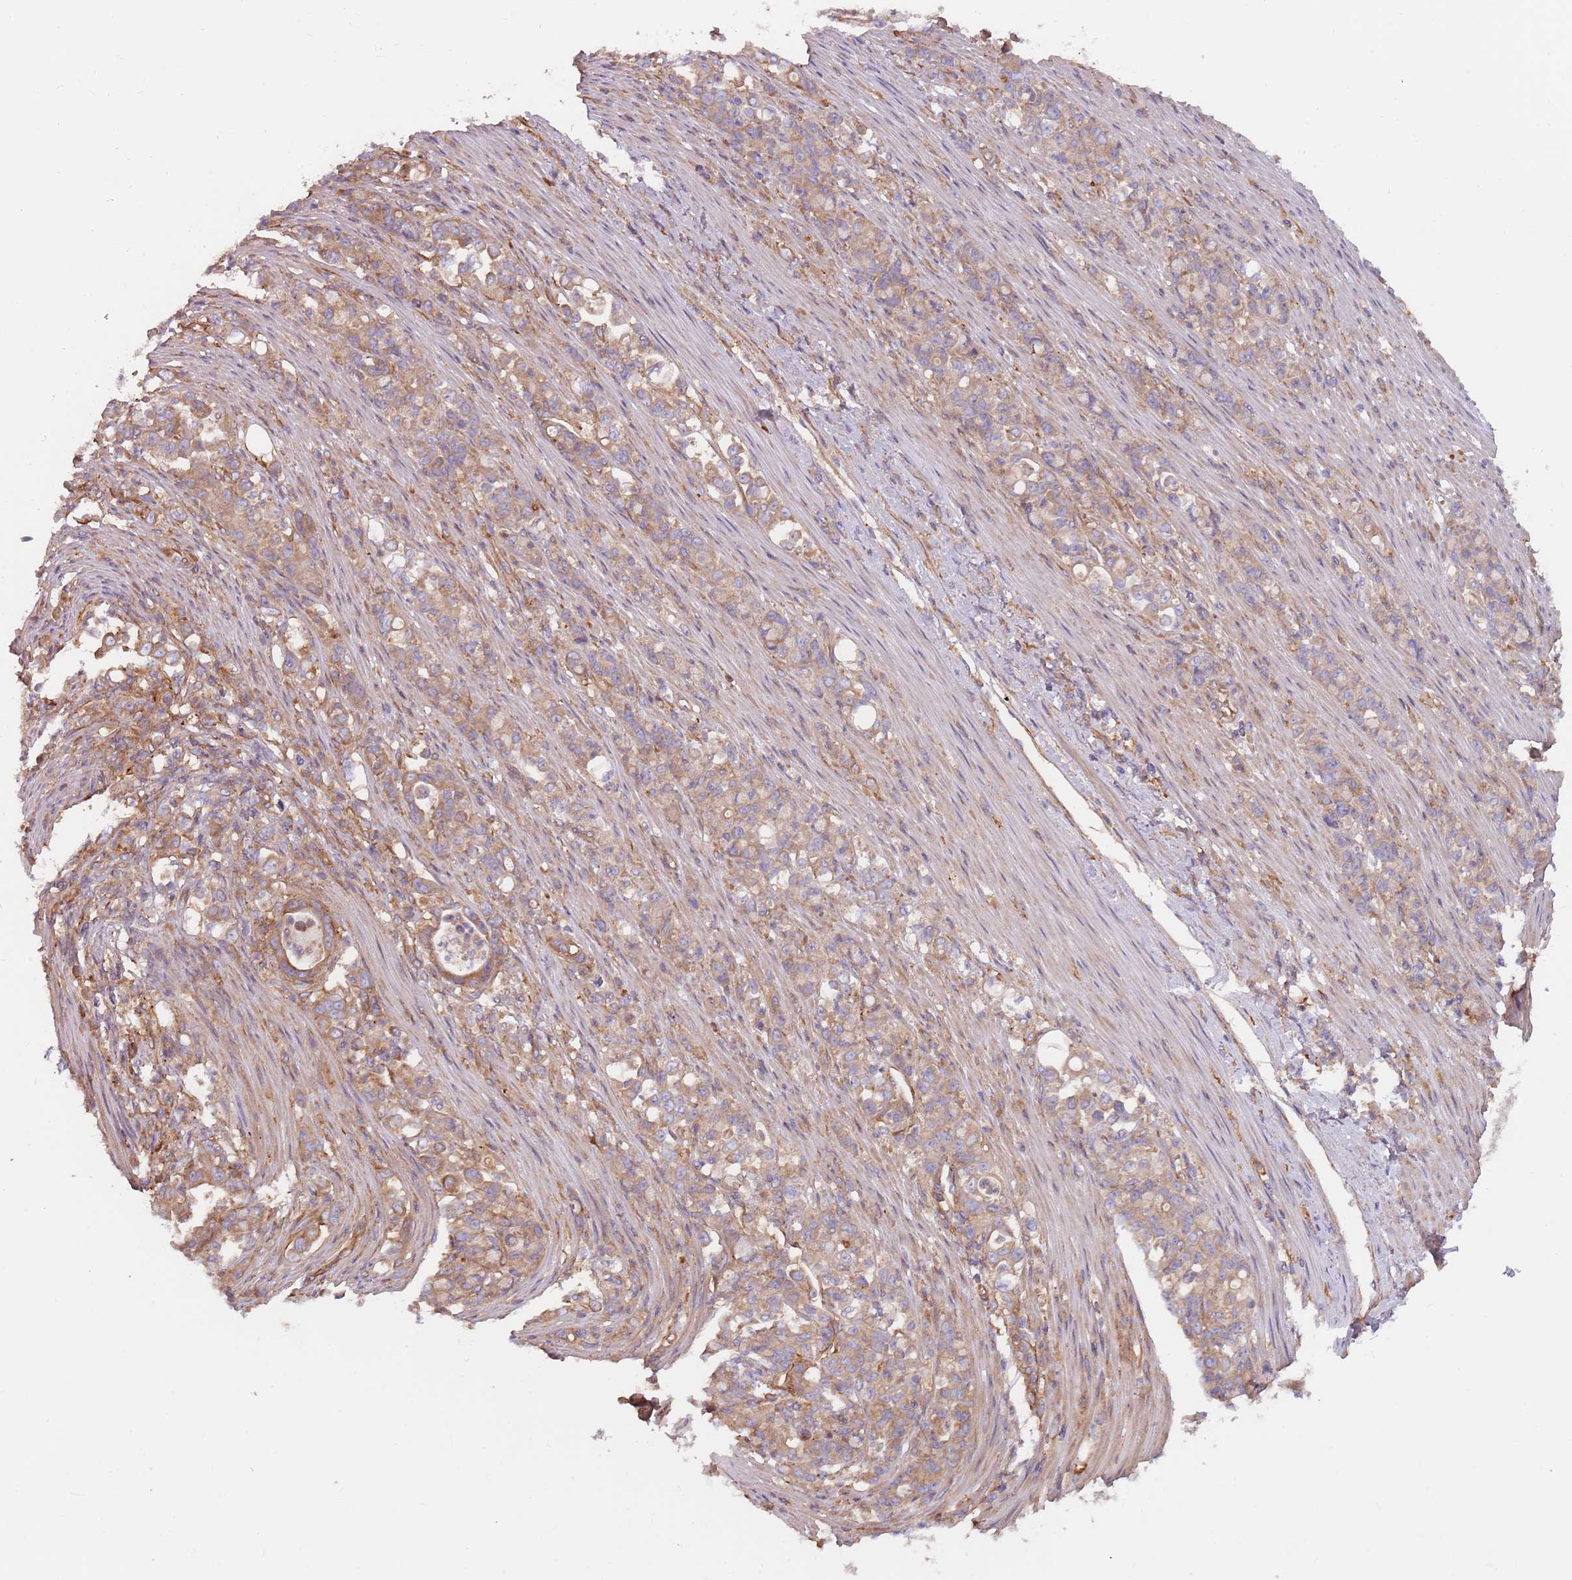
{"staining": {"intensity": "moderate", "quantity": "<25%", "location": "cytoplasmic/membranous"}, "tissue": "stomach cancer", "cell_type": "Tumor cells", "image_type": "cancer", "snomed": [{"axis": "morphology", "description": "Normal tissue, NOS"}, {"axis": "morphology", "description": "Adenocarcinoma, NOS"}, {"axis": "topography", "description": "Stomach"}], "caption": "IHC image of neoplastic tissue: stomach cancer stained using immunohistochemistry displays low levels of moderate protein expression localized specifically in the cytoplasmic/membranous of tumor cells, appearing as a cytoplasmic/membranous brown color.", "gene": "SPDL1", "patient": {"sex": "female", "age": 79}}